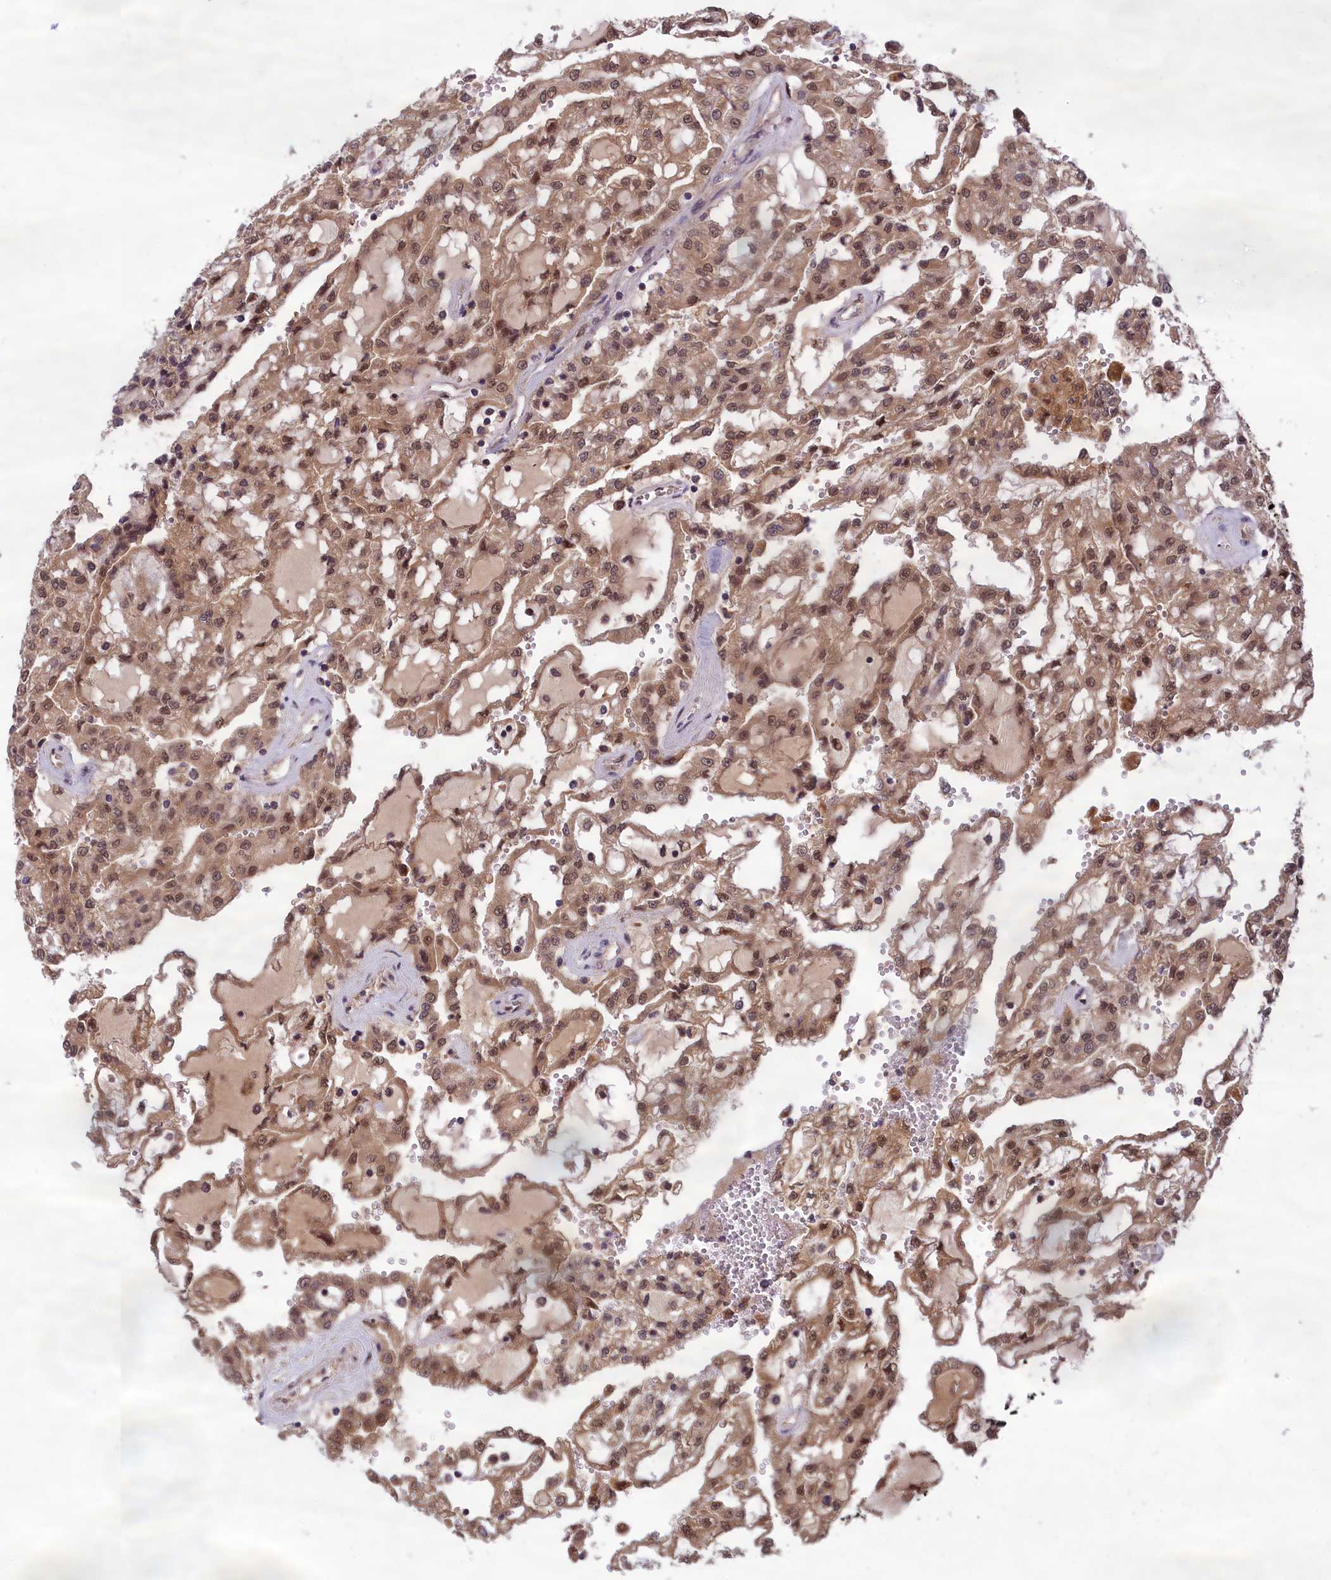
{"staining": {"intensity": "moderate", "quantity": ">75%", "location": "cytoplasmic/membranous,nuclear"}, "tissue": "renal cancer", "cell_type": "Tumor cells", "image_type": "cancer", "snomed": [{"axis": "morphology", "description": "Adenocarcinoma, NOS"}, {"axis": "topography", "description": "Kidney"}], "caption": "IHC photomicrograph of human renal cancer (adenocarcinoma) stained for a protein (brown), which reveals medium levels of moderate cytoplasmic/membranous and nuclear expression in about >75% of tumor cells.", "gene": "CCDC15", "patient": {"sex": "male", "age": 63}}